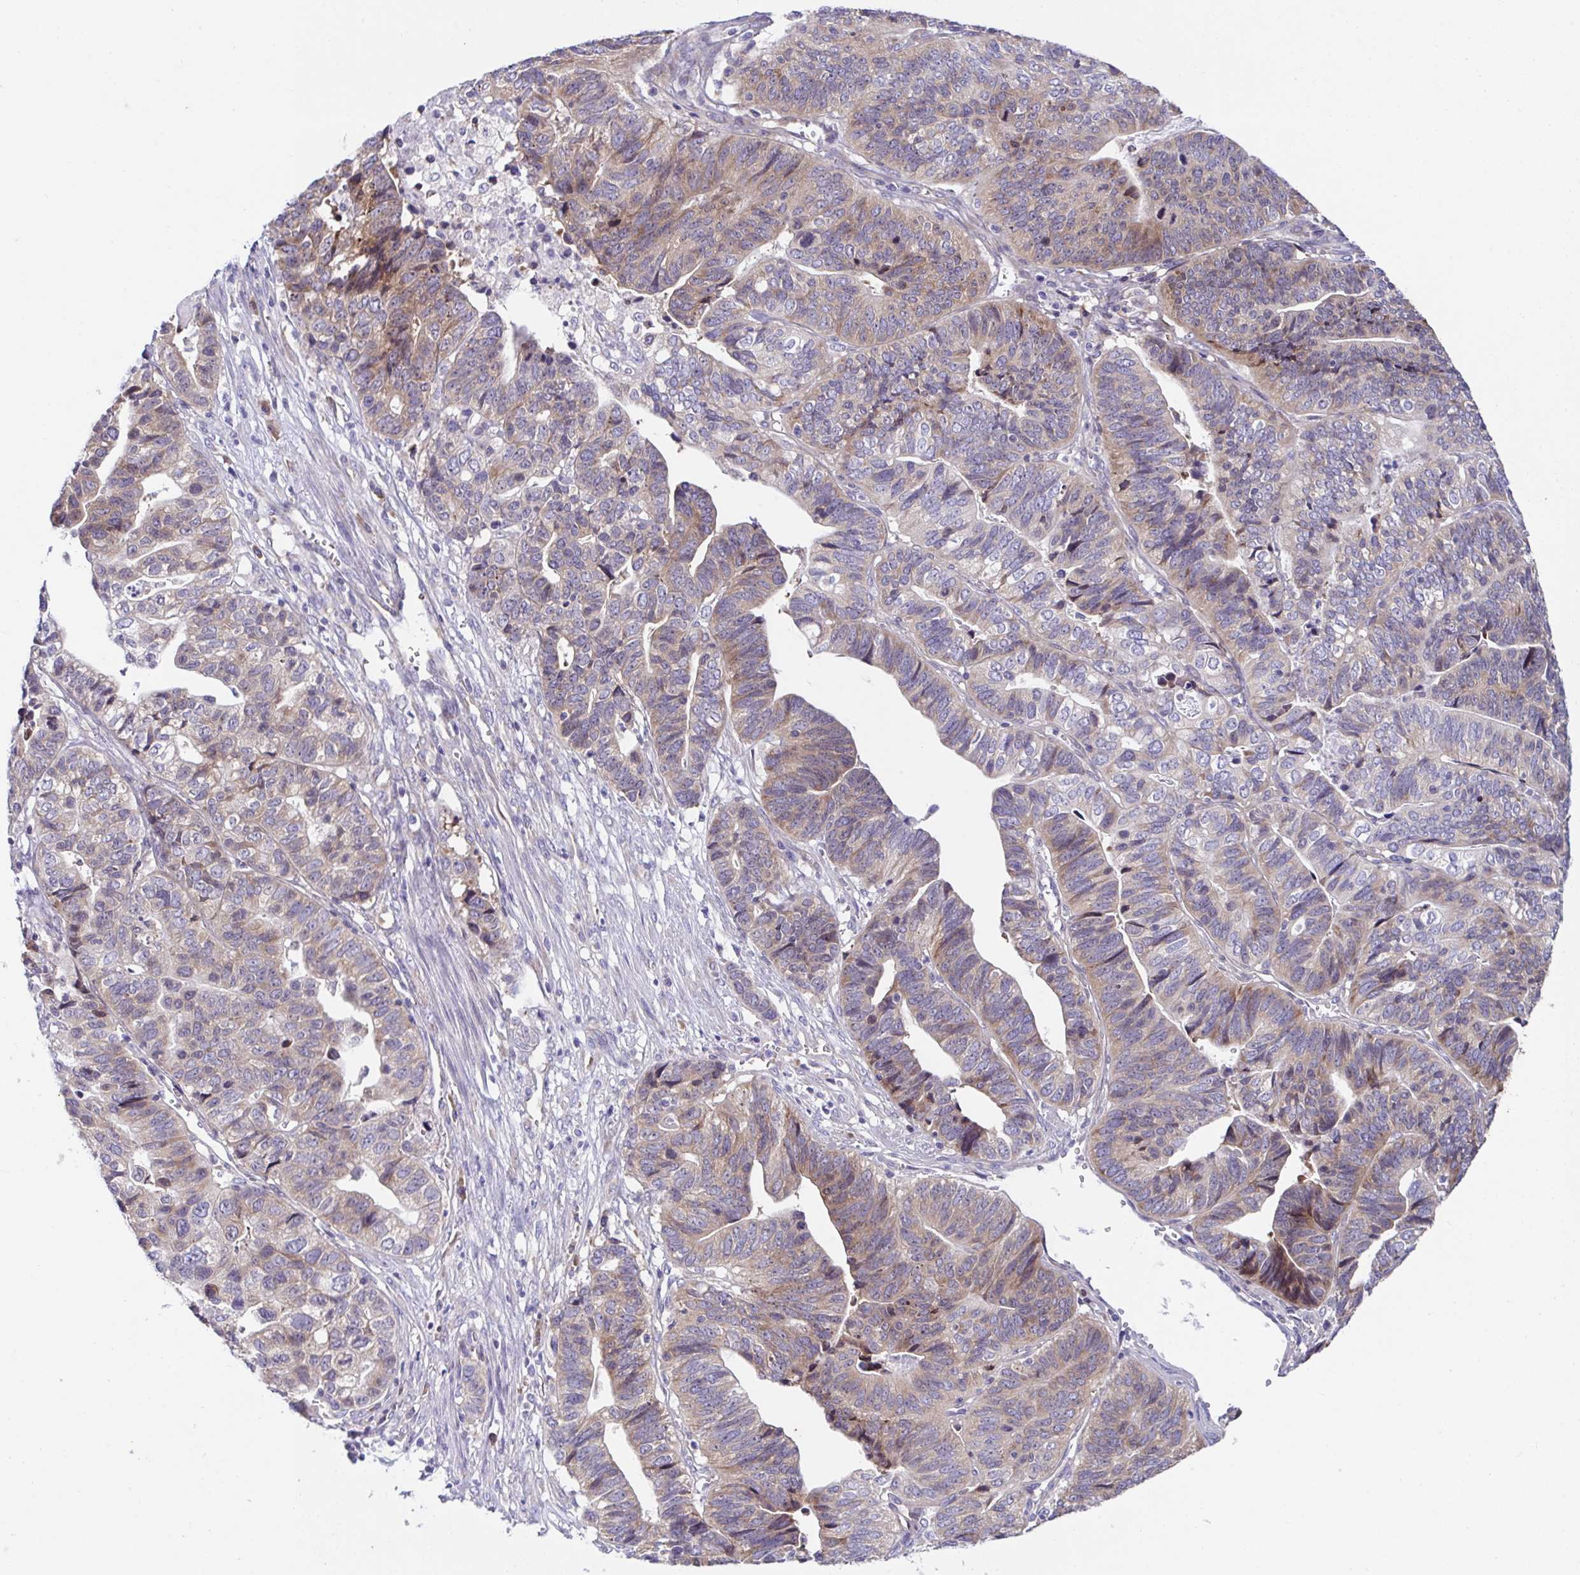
{"staining": {"intensity": "weak", "quantity": "25%-75%", "location": "cytoplasmic/membranous"}, "tissue": "stomach cancer", "cell_type": "Tumor cells", "image_type": "cancer", "snomed": [{"axis": "morphology", "description": "Adenocarcinoma, NOS"}, {"axis": "topography", "description": "Stomach, upper"}], "caption": "Weak cytoplasmic/membranous protein expression is seen in about 25%-75% of tumor cells in stomach cancer (adenocarcinoma). The staining was performed using DAB to visualize the protein expression in brown, while the nuclei were stained in blue with hematoxylin (Magnification: 20x).", "gene": "FAU", "patient": {"sex": "female", "age": 67}}